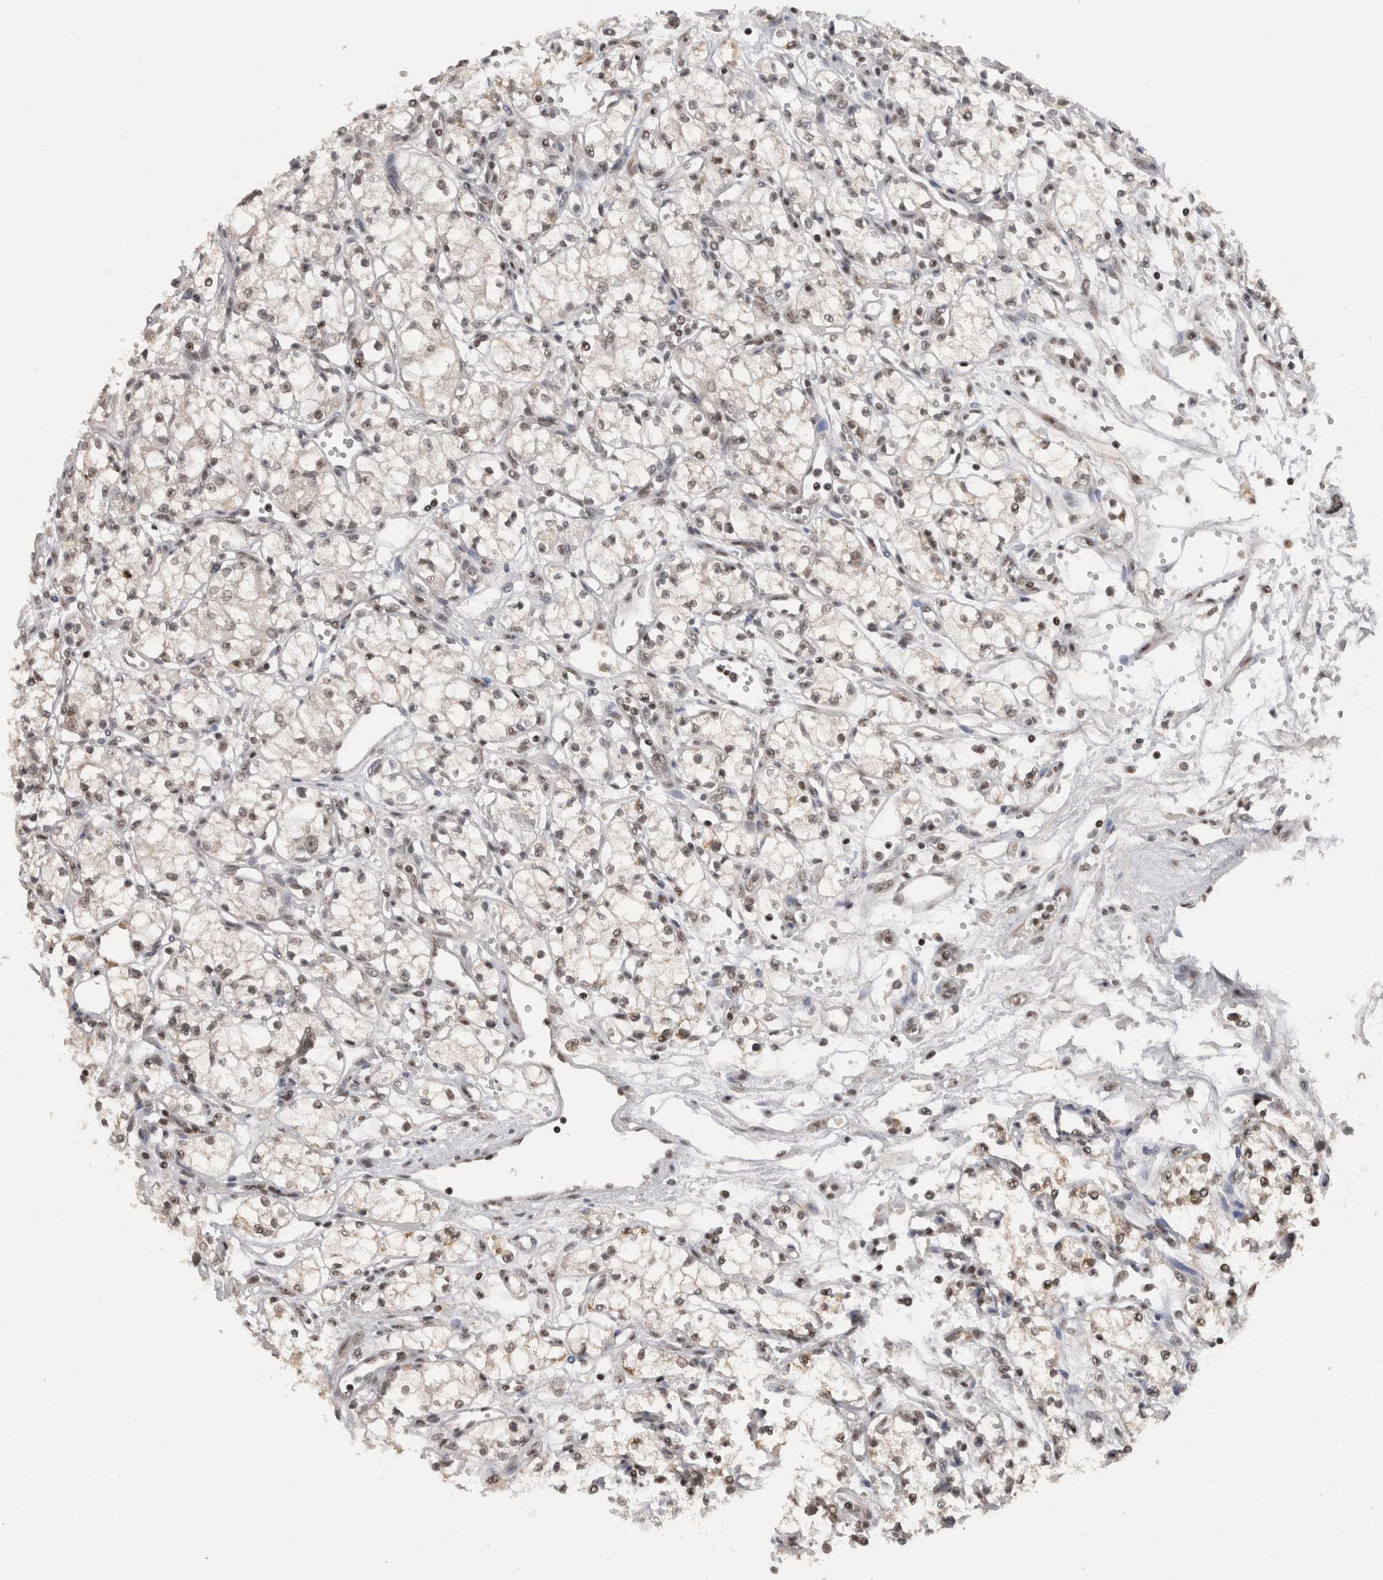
{"staining": {"intensity": "weak", "quantity": "25%-75%", "location": "cytoplasmic/membranous"}, "tissue": "renal cancer", "cell_type": "Tumor cells", "image_type": "cancer", "snomed": [{"axis": "morphology", "description": "Normal tissue, NOS"}, {"axis": "morphology", "description": "Adenocarcinoma, NOS"}, {"axis": "topography", "description": "Kidney"}], "caption": "Immunohistochemistry (IHC) micrograph of neoplastic tissue: human renal cancer stained using IHC displays low levels of weak protein expression localized specifically in the cytoplasmic/membranous of tumor cells, appearing as a cytoplasmic/membranous brown color.", "gene": "DAXX", "patient": {"sex": "male", "age": 59}}